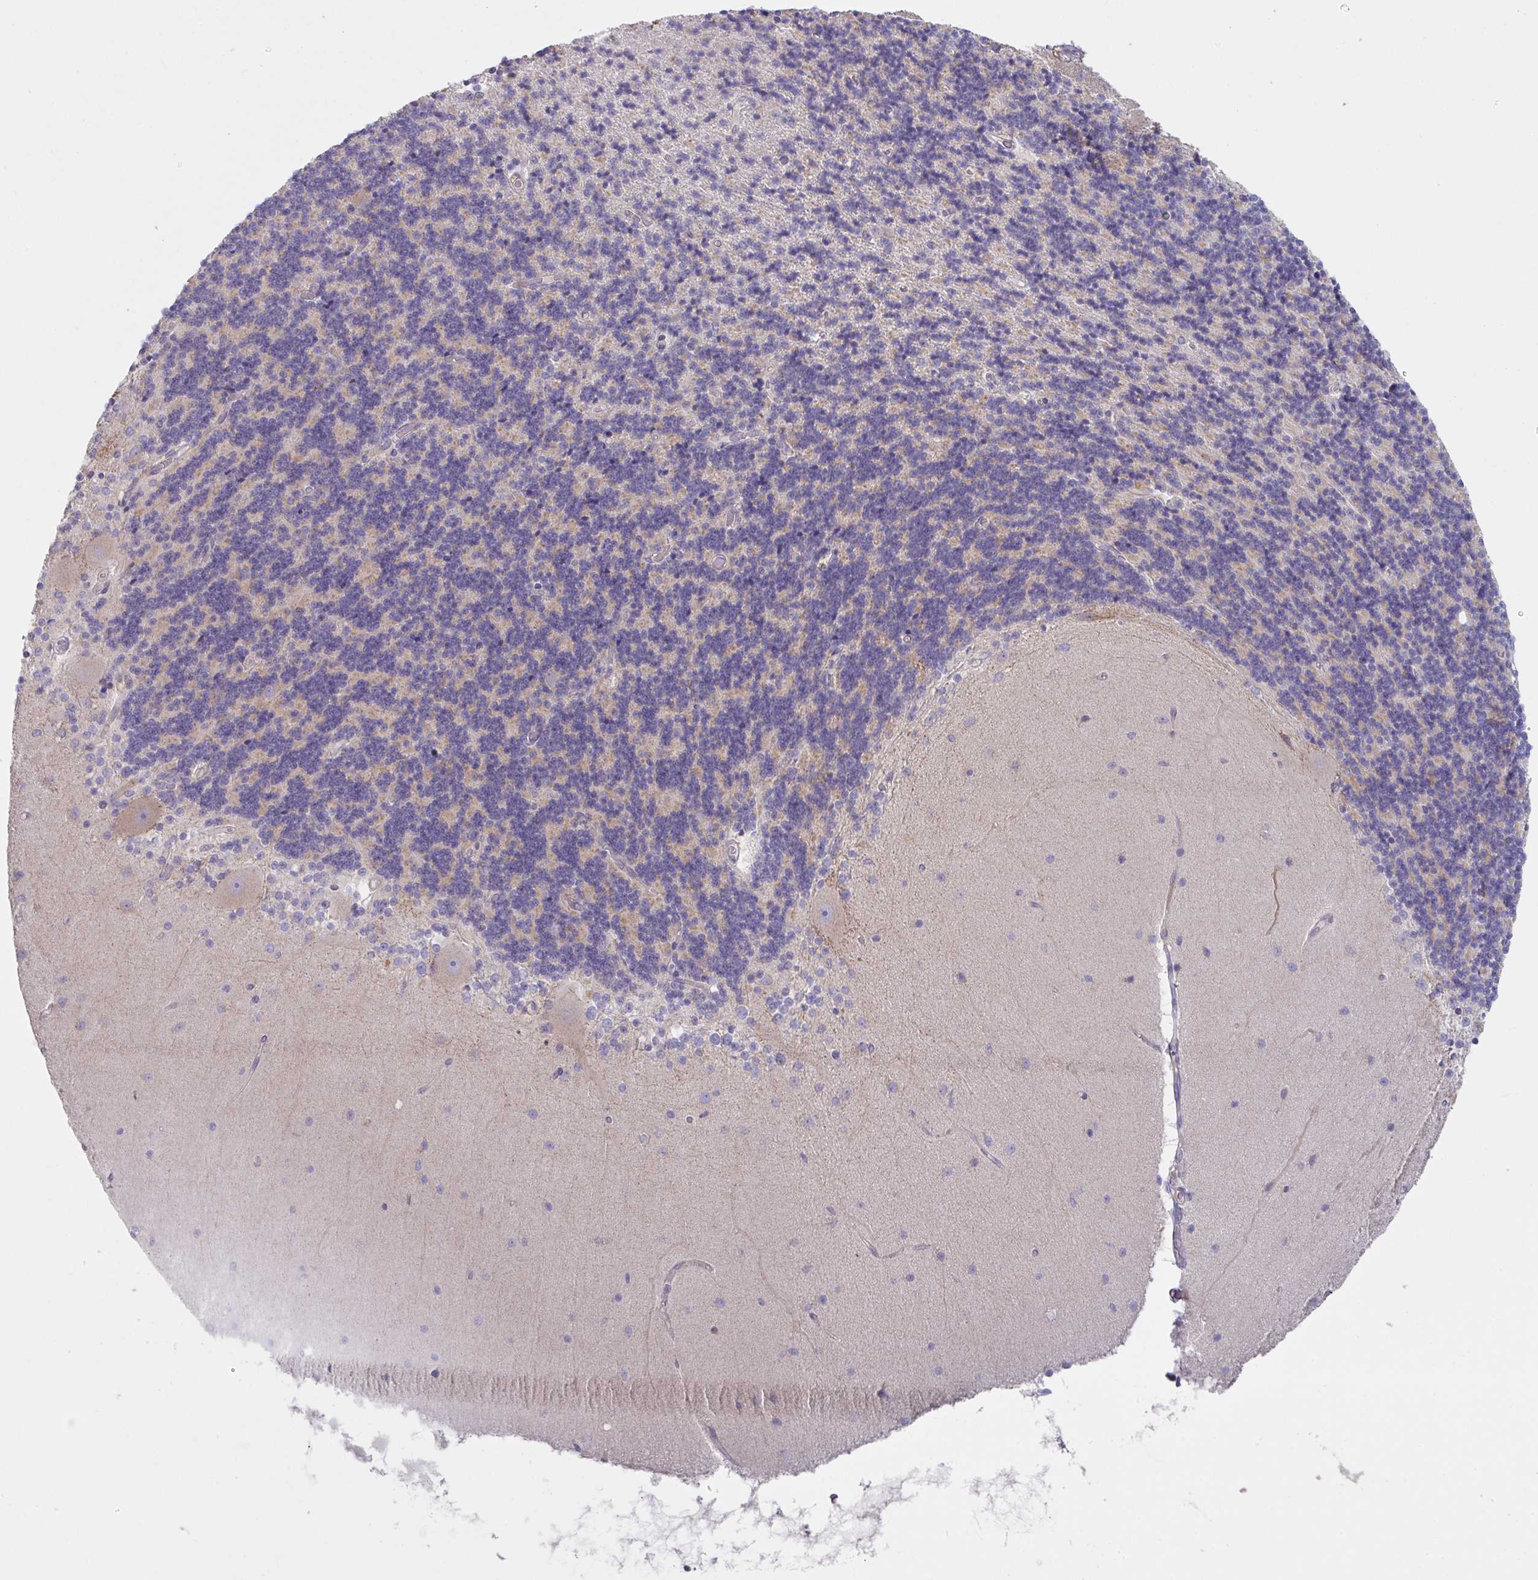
{"staining": {"intensity": "weak", "quantity": "25%-75%", "location": "cytoplasmic/membranous"}, "tissue": "cerebellum", "cell_type": "Cells in granular layer", "image_type": "normal", "snomed": [{"axis": "morphology", "description": "Normal tissue, NOS"}, {"axis": "topography", "description": "Cerebellum"}], "caption": "Immunohistochemistry (DAB) staining of normal human cerebellum exhibits weak cytoplasmic/membranous protein staining in about 25%-75% of cells in granular layer. (DAB IHC with brightfield microscopy, high magnification).", "gene": "YARS2", "patient": {"sex": "female", "age": 54}}